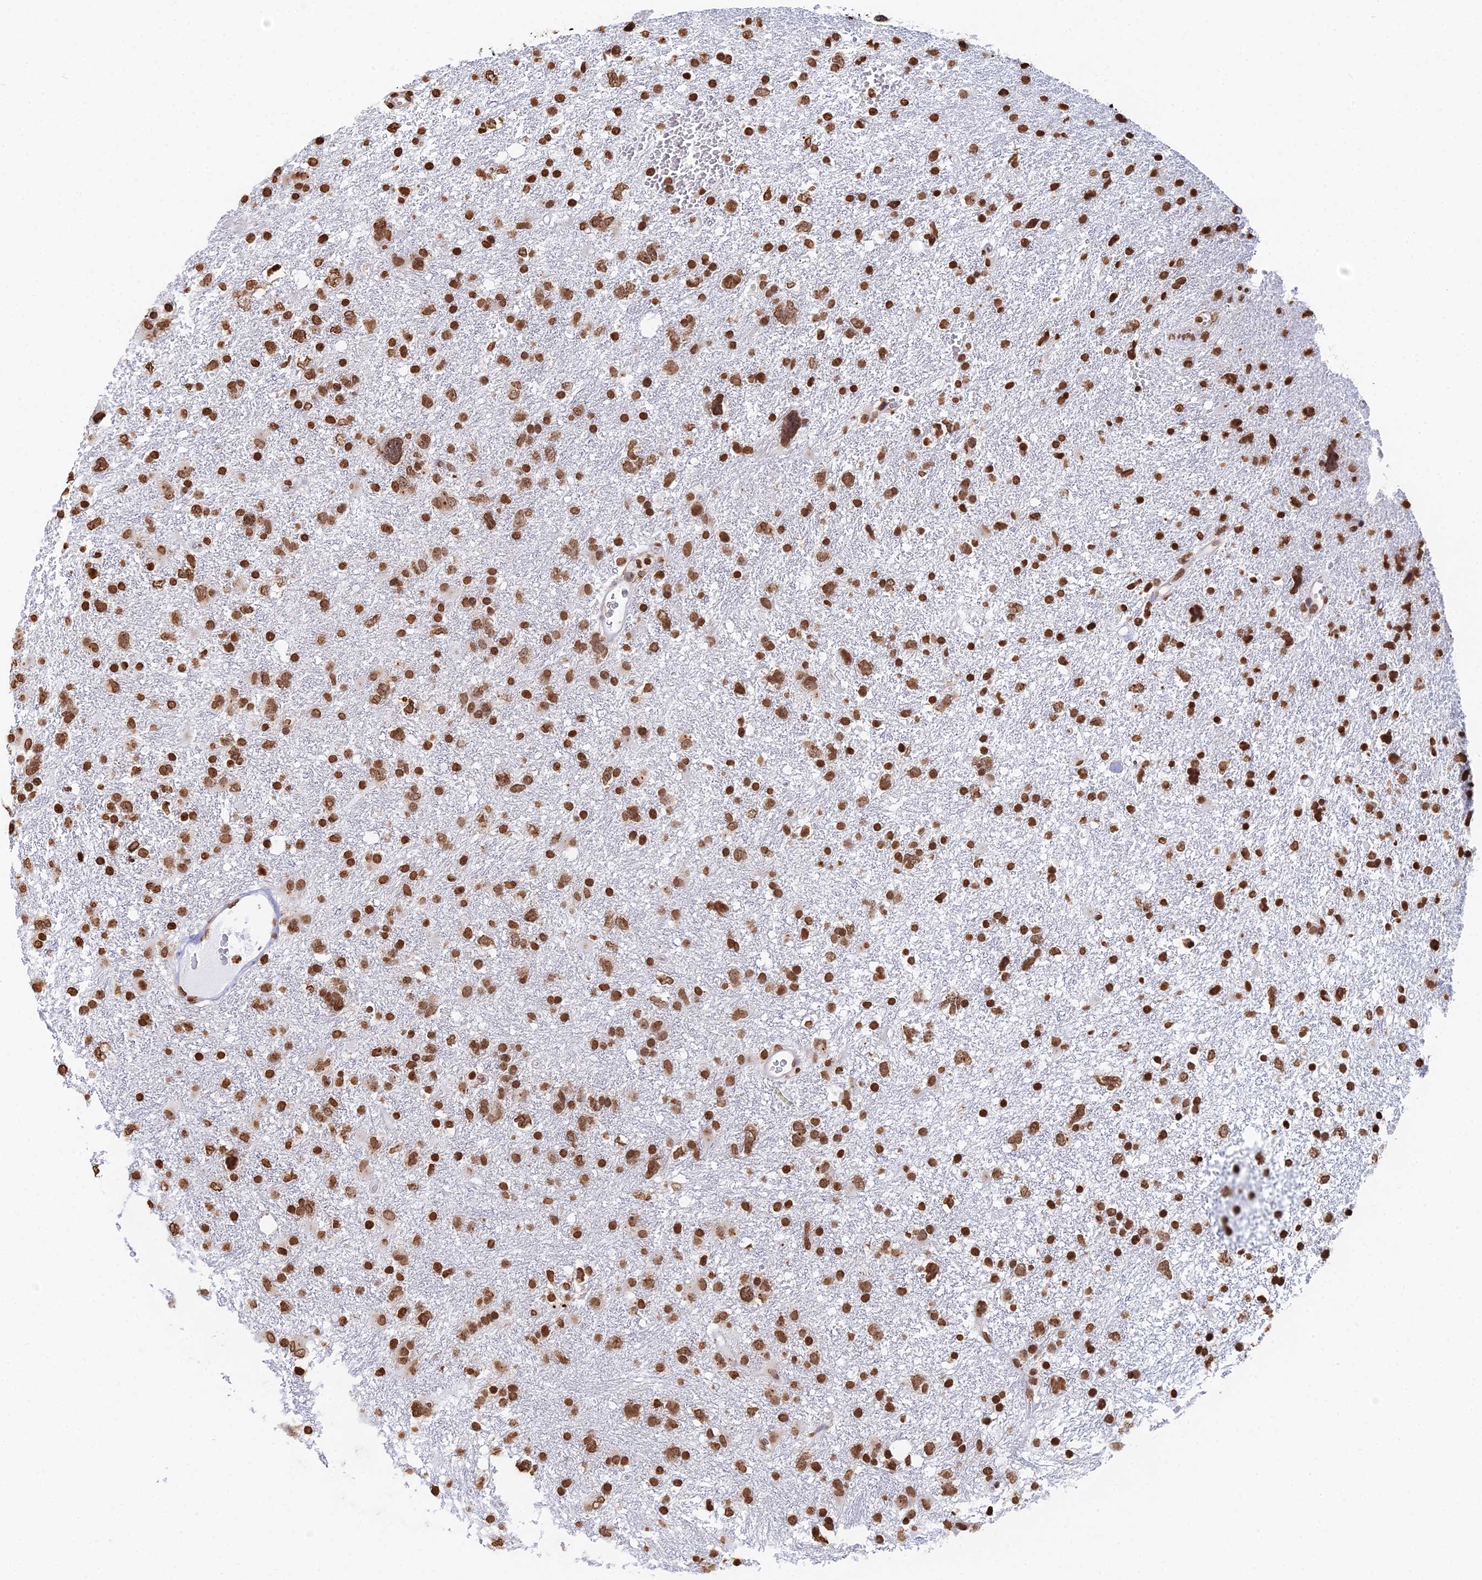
{"staining": {"intensity": "strong", "quantity": ">75%", "location": "nuclear"}, "tissue": "glioma", "cell_type": "Tumor cells", "image_type": "cancer", "snomed": [{"axis": "morphology", "description": "Glioma, malignant, High grade"}, {"axis": "topography", "description": "Brain"}], "caption": "Immunohistochemical staining of malignant glioma (high-grade) displays high levels of strong nuclear staining in approximately >75% of tumor cells.", "gene": "GBP3", "patient": {"sex": "male", "age": 61}}